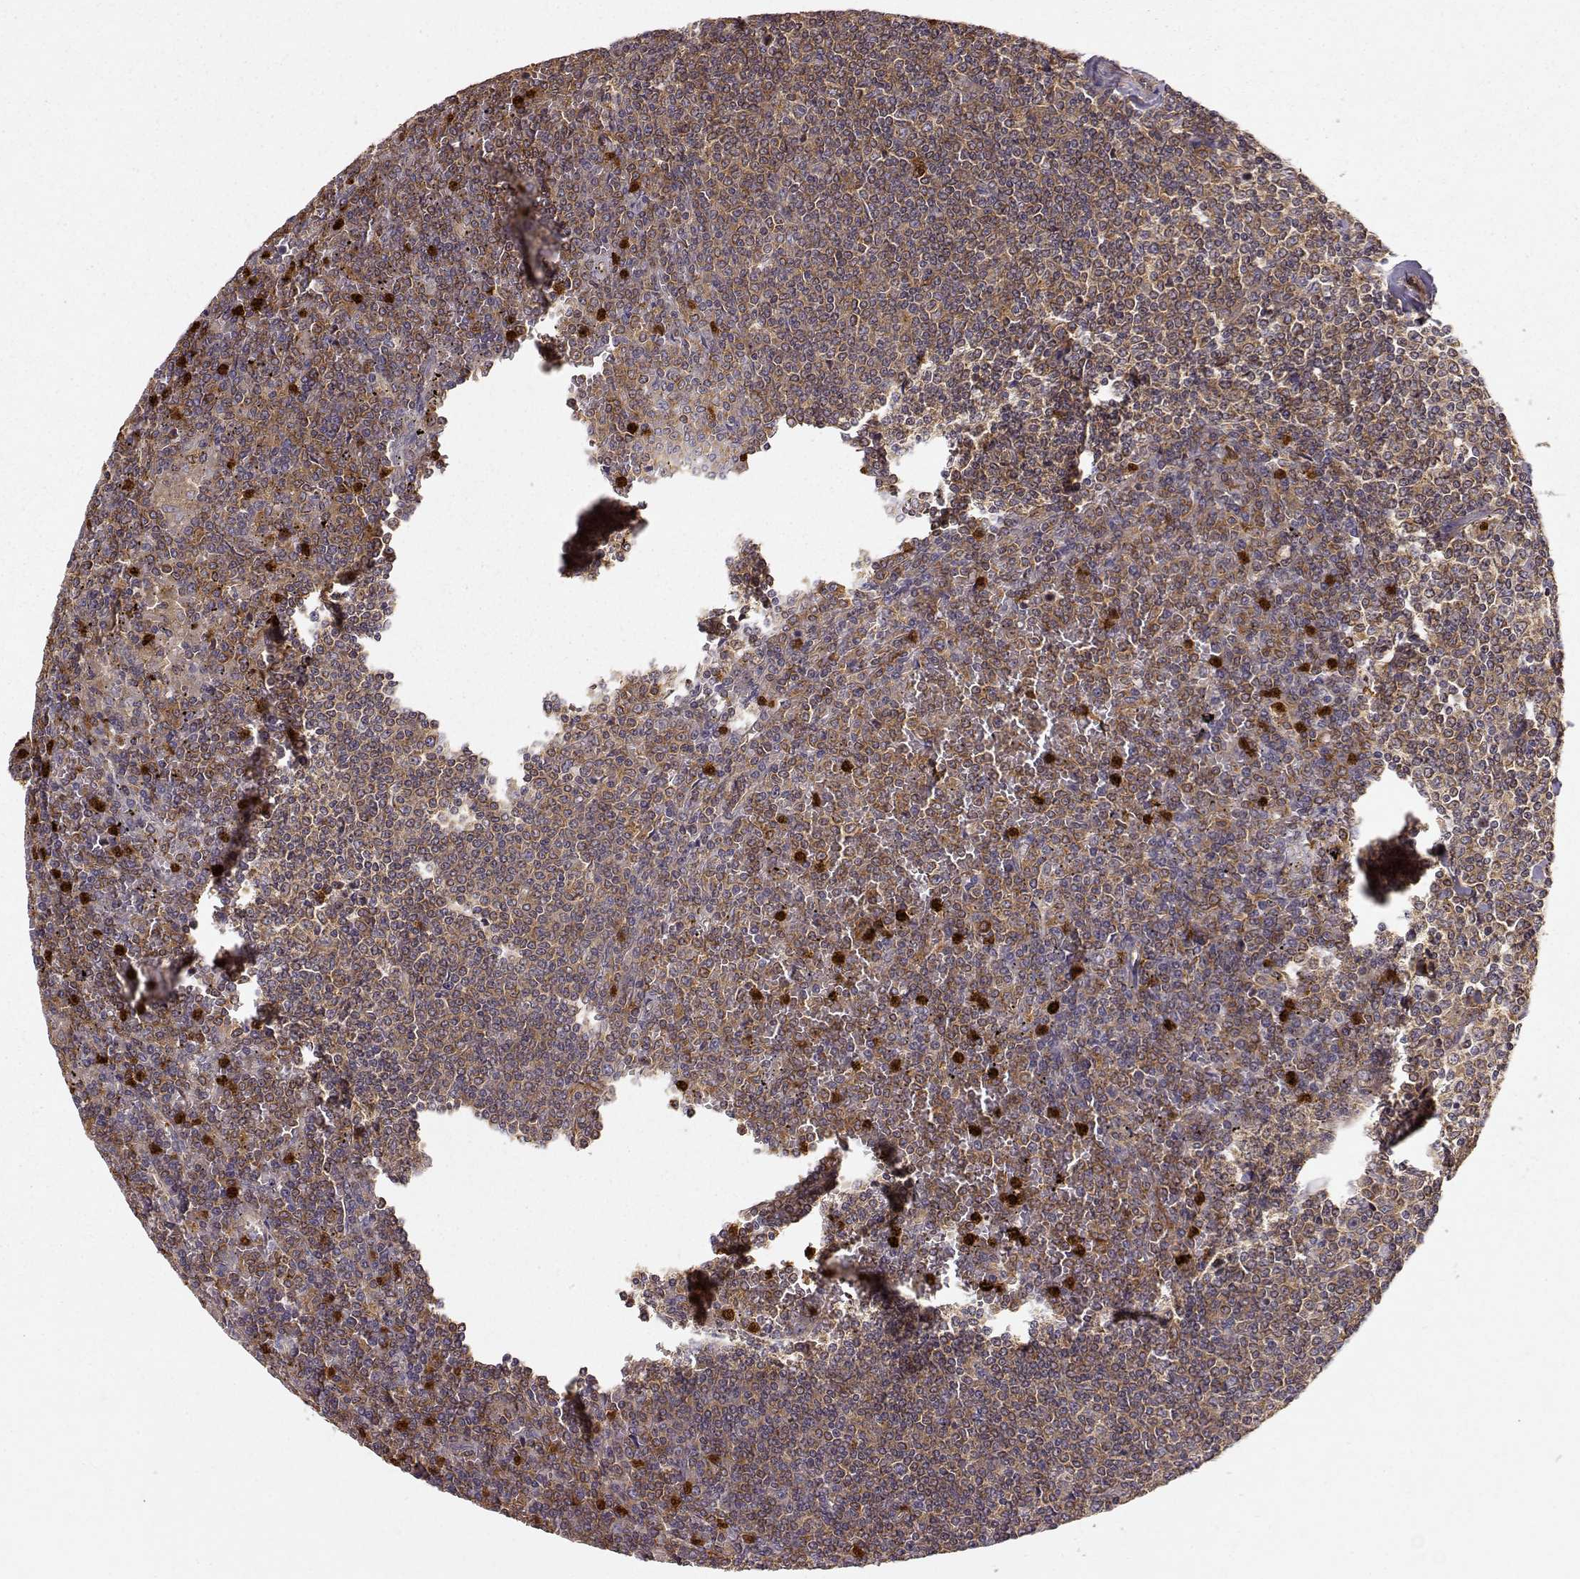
{"staining": {"intensity": "moderate", "quantity": ">75%", "location": "cytoplasmic/membranous"}, "tissue": "lymphoma", "cell_type": "Tumor cells", "image_type": "cancer", "snomed": [{"axis": "morphology", "description": "Malignant lymphoma, non-Hodgkin's type, Low grade"}, {"axis": "topography", "description": "Spleen"}], "caption": "Brown immunohistochemical staining in human lymphoma exhibits moderate cytoplasmic/membranous staining in about >75% of tumor cells.", "gene": "ARHGEF2", "patient": {"sex": "female", "age": 19}}